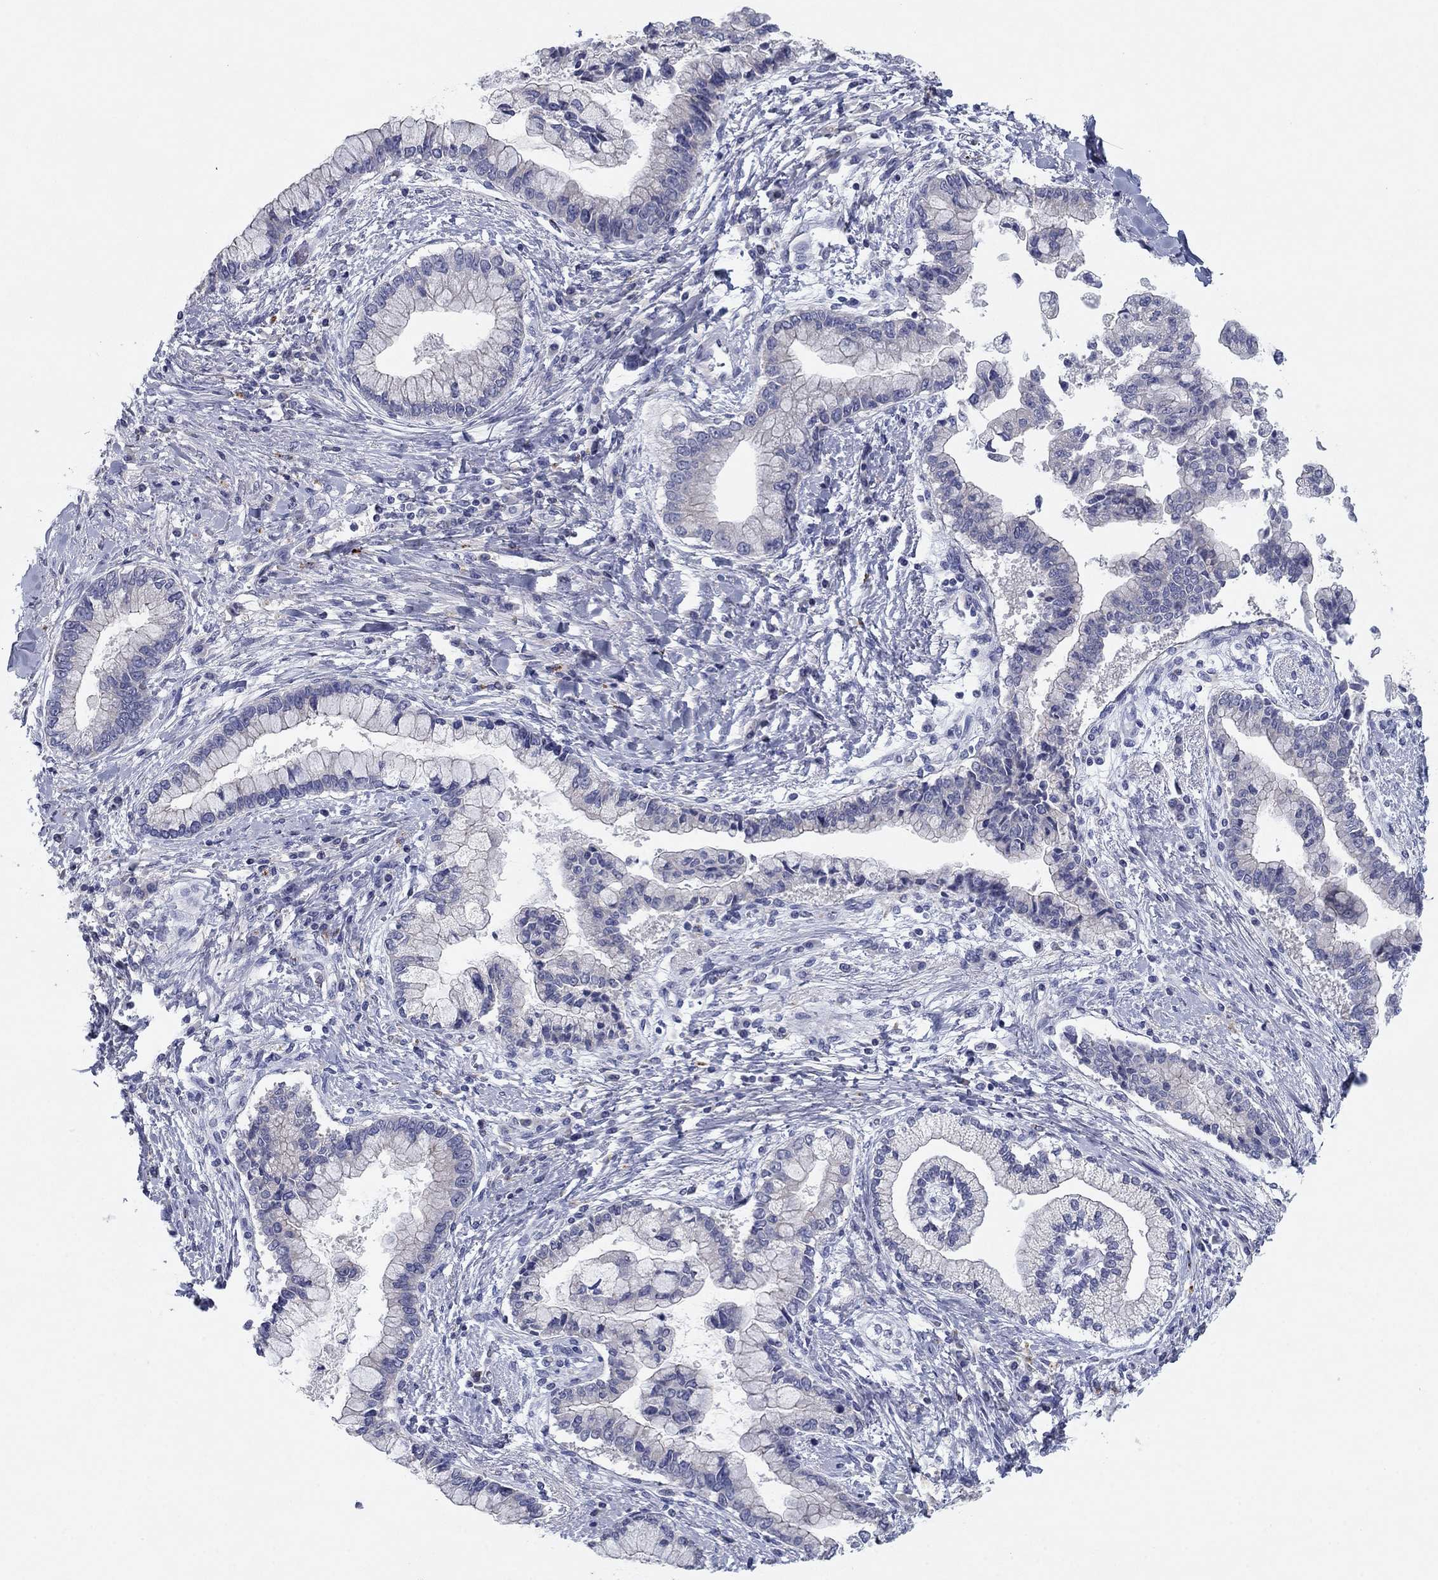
{"staining": {"intensity": "negative", "quantity": "none", "location": "none"}, "tissue": "liver cancer", "cell_type": "Tumor cells", "image_type": "cancer", "snomed": [{"axis": "morphology", "description": "Cholangiocarcinoma"}, {"axis": "topography", "description": "Liver"}], "caption": "This histopathology image is of cholangiocarcinoma (liver) stained with IHC to label a protein in brown with the nuclei are counter-stained blue. There is no expression in tumor cells. (Stains: DAB (3,3'-diaminobenzidine) immunohistochemistry (IHC) with hematoxylin counter stain, Microscopy: brightfield microscopy at high magnification).", "gene": "CNTNAP4", "patient": {"sex": "male", "age": 50}}